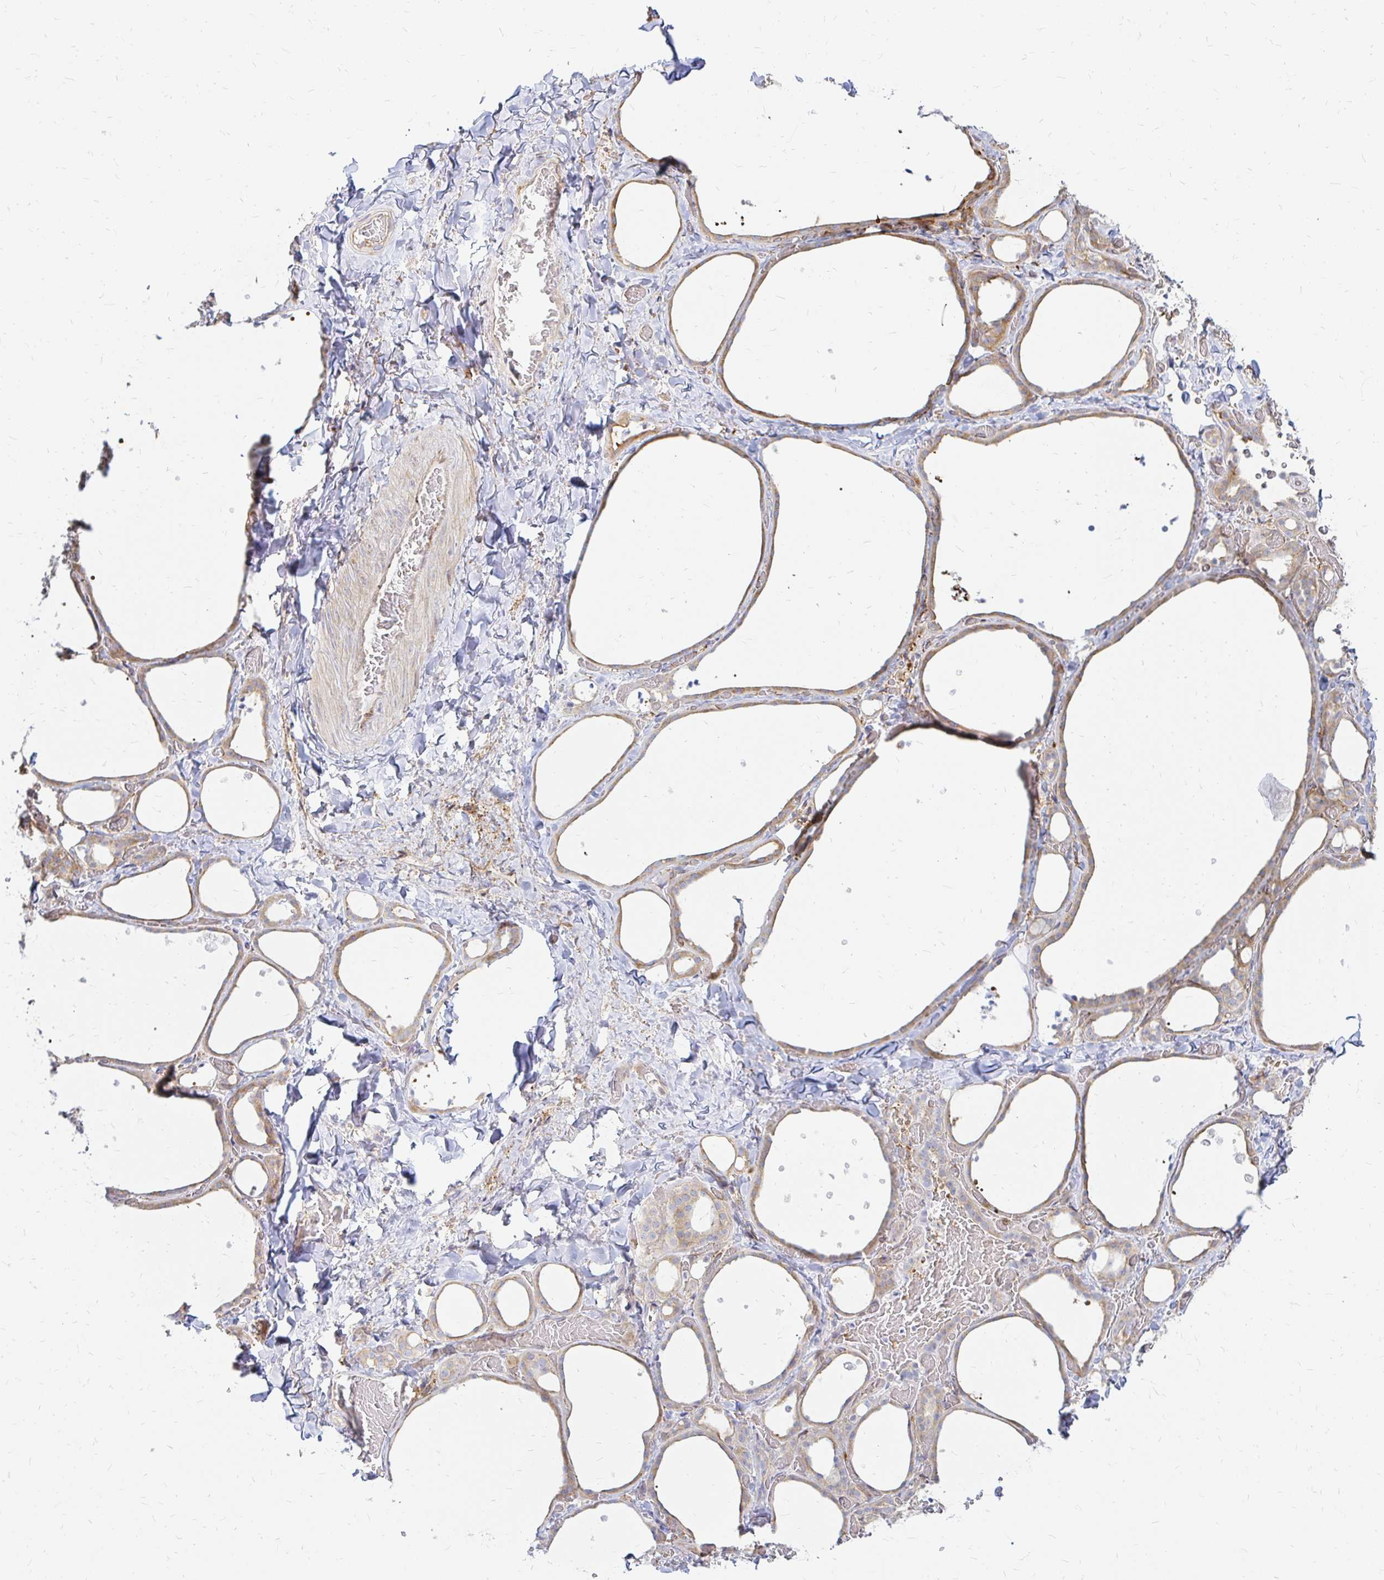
{"staining": {"intensity": "weak", "quantity": "25%-75%", "location": "cytoplasmic/membranous"}, "tissue": "thyroid gland", "cell_type": "Glandular cells", "image_type": "normal", "snomed": [{"axis": "morphology", "description": "Normal tissue, NOS"}, {"axis": "topography", "description": "Thyroid gland"}], "caption": "Unremarkable thyroid gland demonstrates weak cytoplasmic/membranous positivity in approximately 25%-75% of glandular cells The staining is performed using DAB brown chromogen to label protein expression. The nuclei are counter-stained blue using hematoxylin..", "gene": "CAST", "patient": {"sex": "female", "age": 36}}